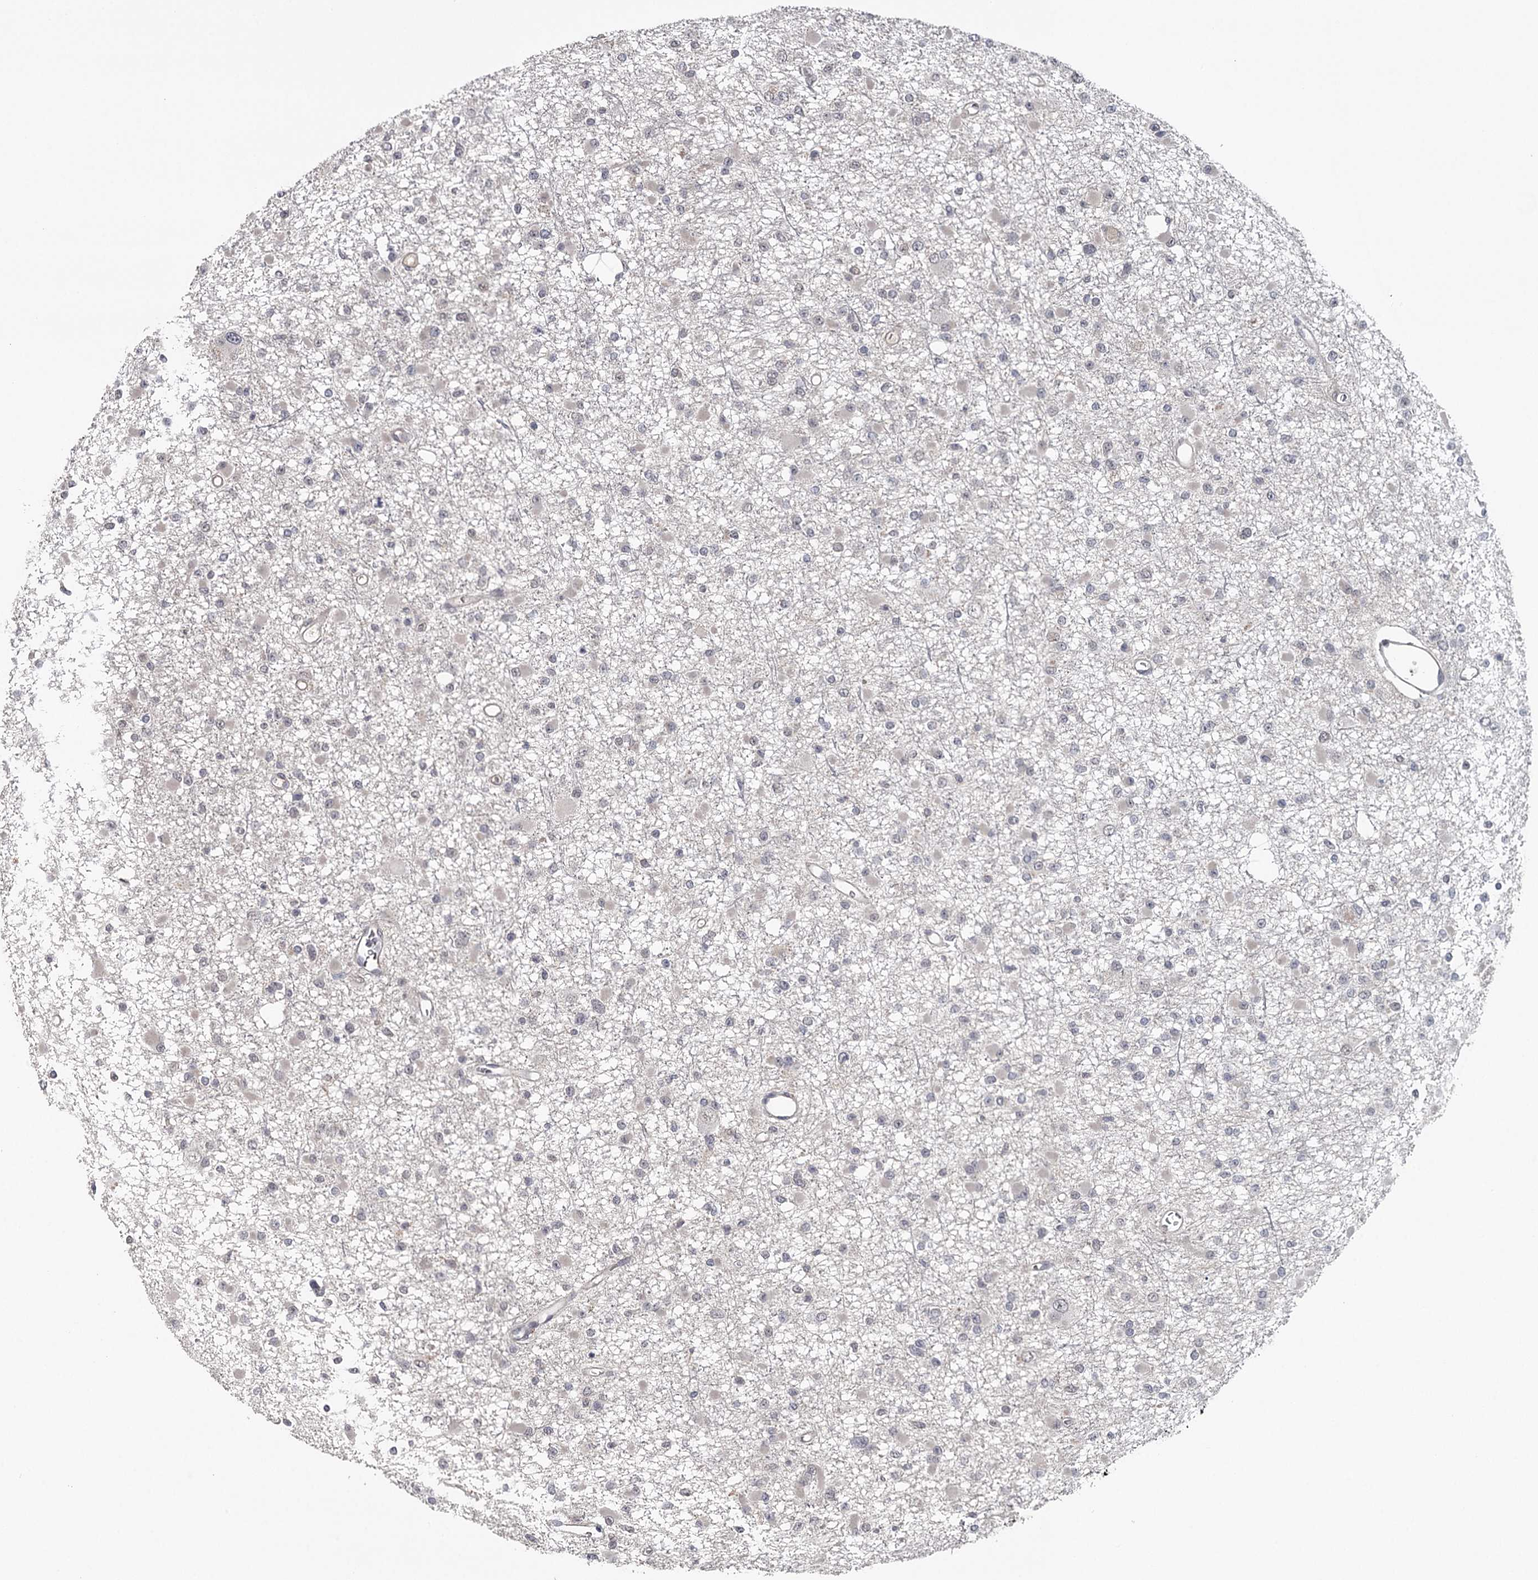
{"staining": {"intensity": "negative", "quantity": "none", "location": "none"}, "tissue": "glioma", "cell_type": "Tumor cells", "image_type": "cancer", "snomed": [{"axis": "morphology", "description": "Glioma, malignant, Low grade"}, {"axis": "topography", "description": "Brain"}], "caption": "Immunohistochemistry (IHC) image of neoplastic tissue: glioma stained with DAB (3,3'-diaminobenzidine) displays no significant protein staining in tumor cells. (Stains: DAB (3,3'-diaminobenzidine) immunohistochemistry (IHC) with hematoxylin counter stain, Microscopy: brightfield microscopy at high magnification).", "gene": "GTSF1", "patient": {"sex": "female", "age": 22}}